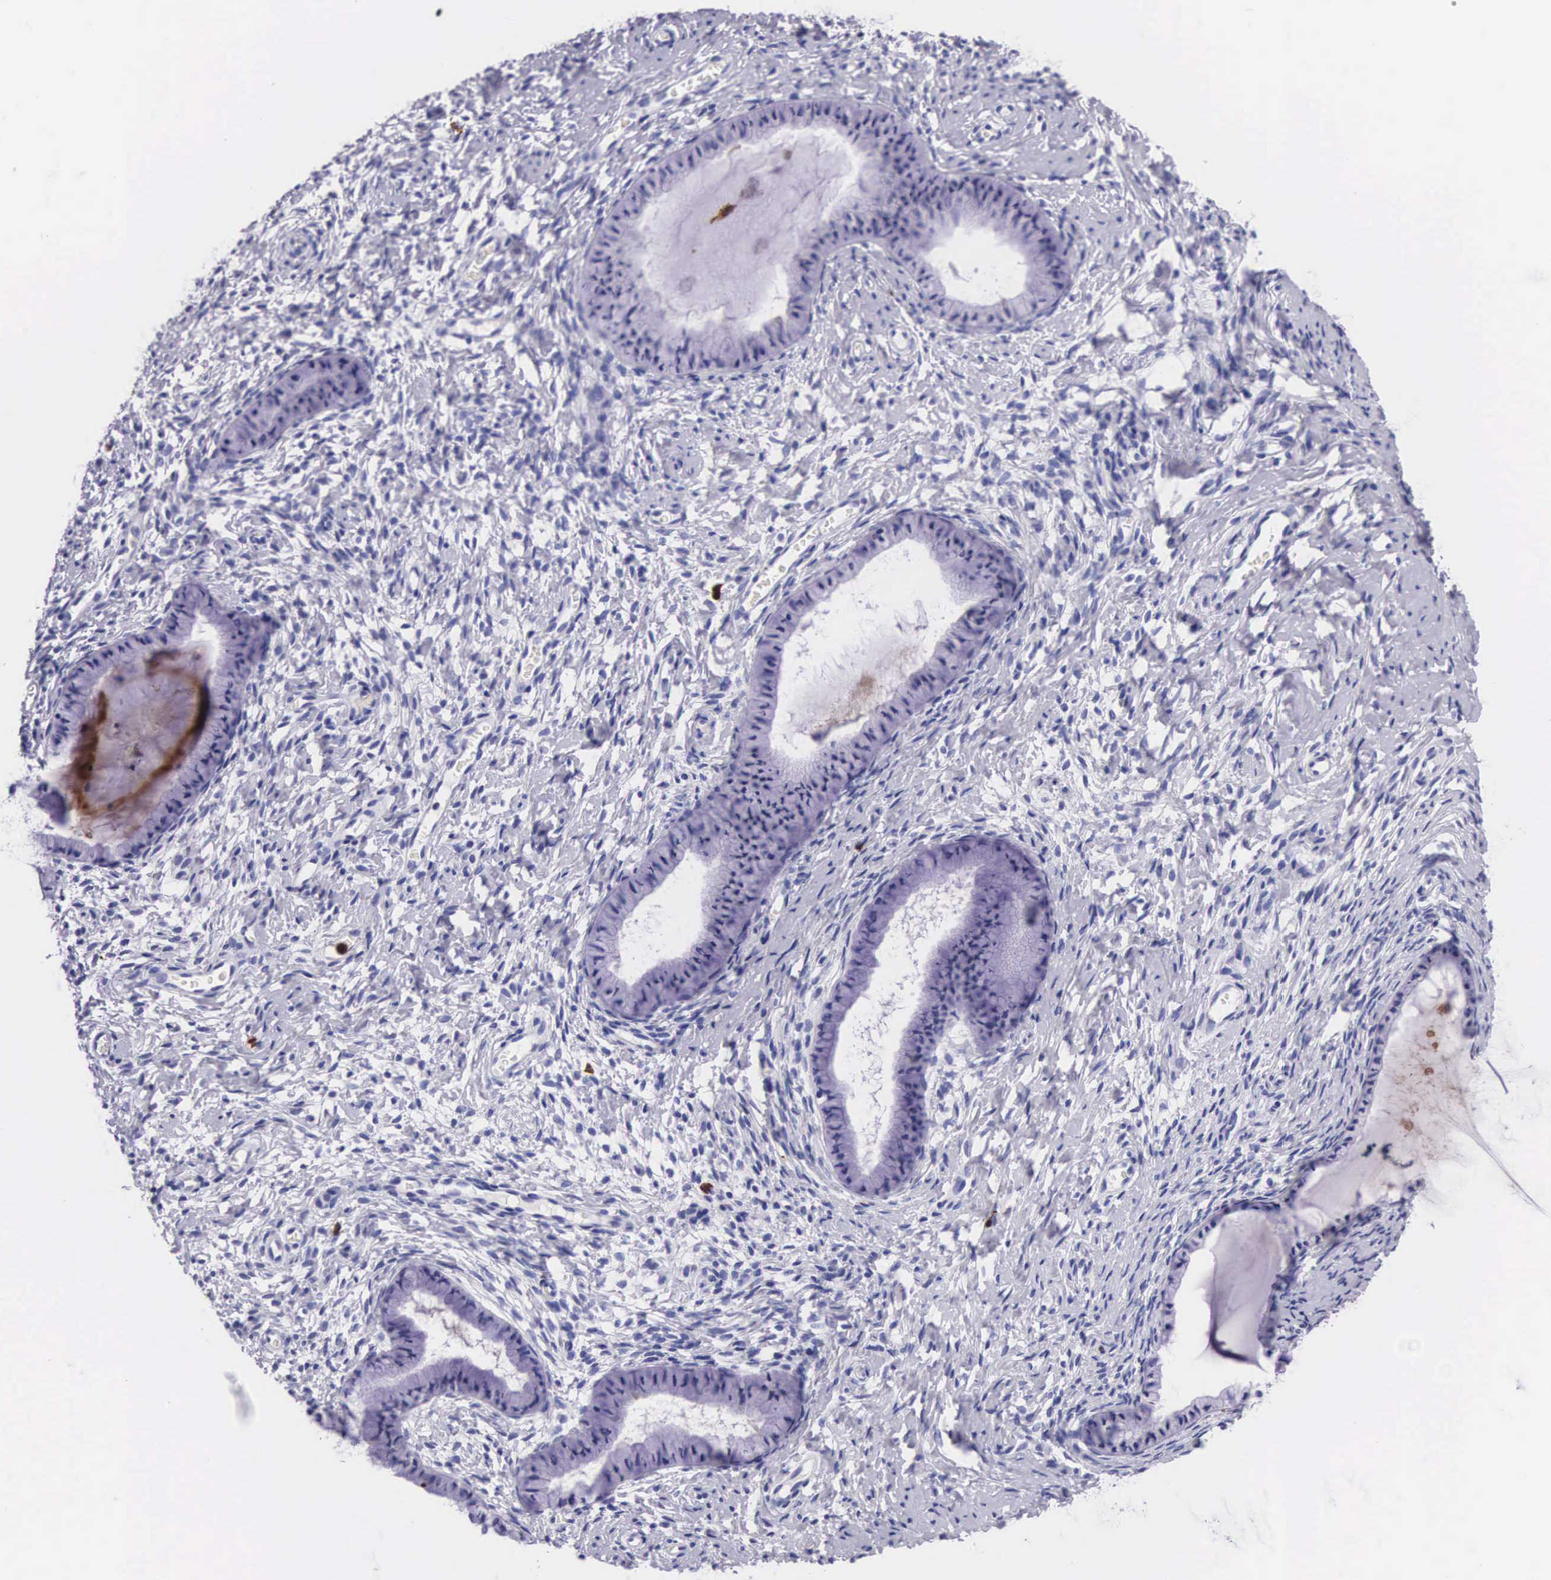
{"staining": {"intensity": "negative", "quantity": "none", "location": "none"}, "tissue": "cervix", "cell_type": "Glandular cells", "image_type": "normal", "snomed": [{"axis": "morphology", "description": "Normal tissue, NOS"}, {"axis": "topography", "description": "Cervix"}], "caption": "Image shows no protein positivity in glandular cells of unremarkable cervix.", "gene": "FCN1", "patient": {"sex": "female", "age": 70}}